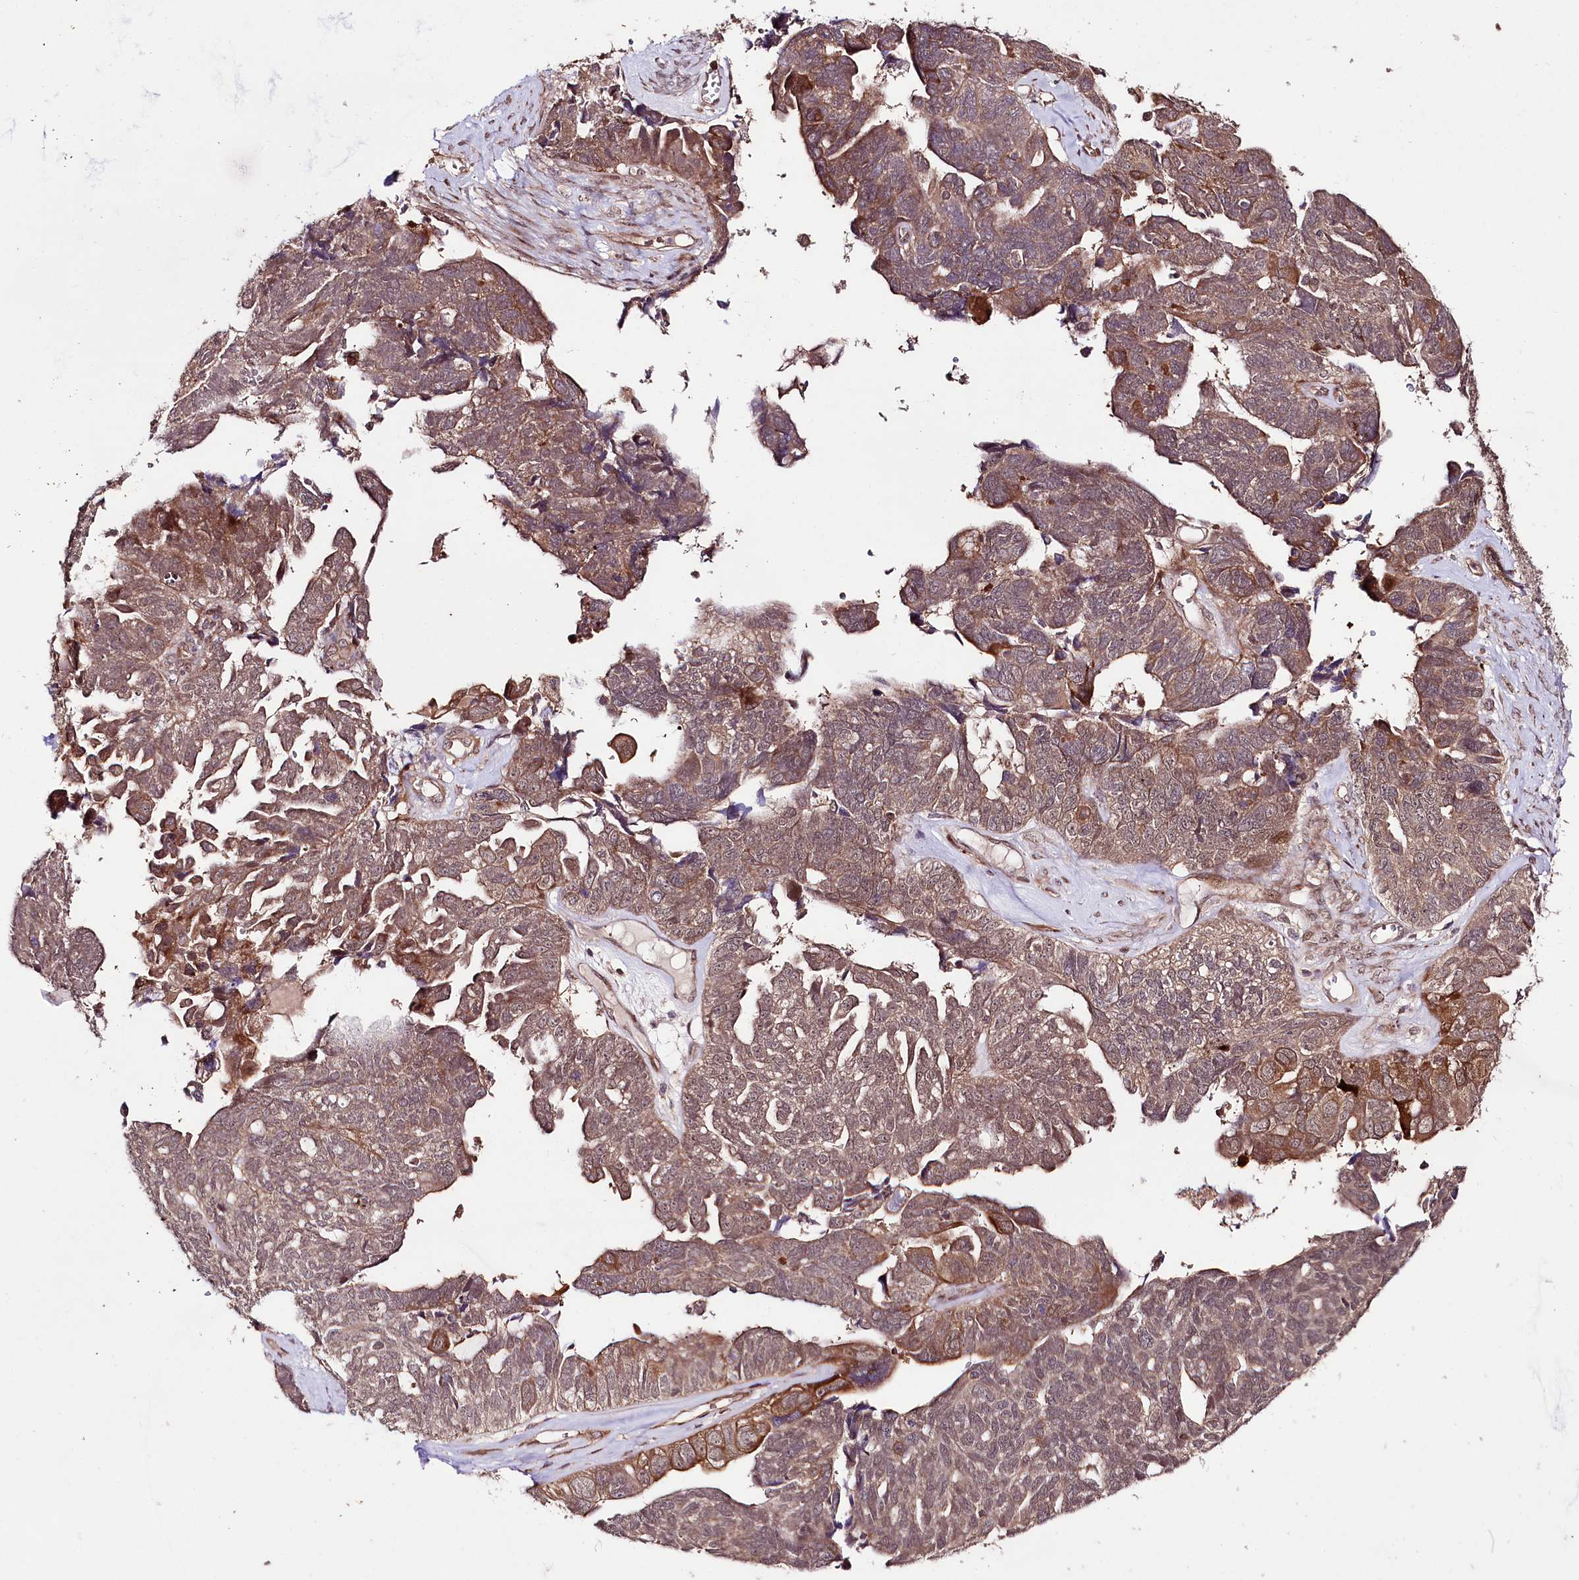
{"staining": {"intensity": "moderate", "quantity": "25%-75%", "location": "cytoplasmic/membranous"}, "tissue": "ovarian cancer", "cell_type": "Tumor cells", "image_type": "cancer", "snomed": [{"axis": "morphology", "description": "Cystadenocarcinoma, serous, NOS"}, {"axis": "topography", "description": "Ovary"}], "caption": "Protein analysis of serous cystadenocarcinoma (ovarian) tissue shows moderate cytoplasmic/membranous positivity in about 25%-75% of tumor cells. The protein of interest is shown in brown color, while the nuclei are stained blue.", "gene": "PHLDB1", "patient": {"sex": "female", "age": 79}}